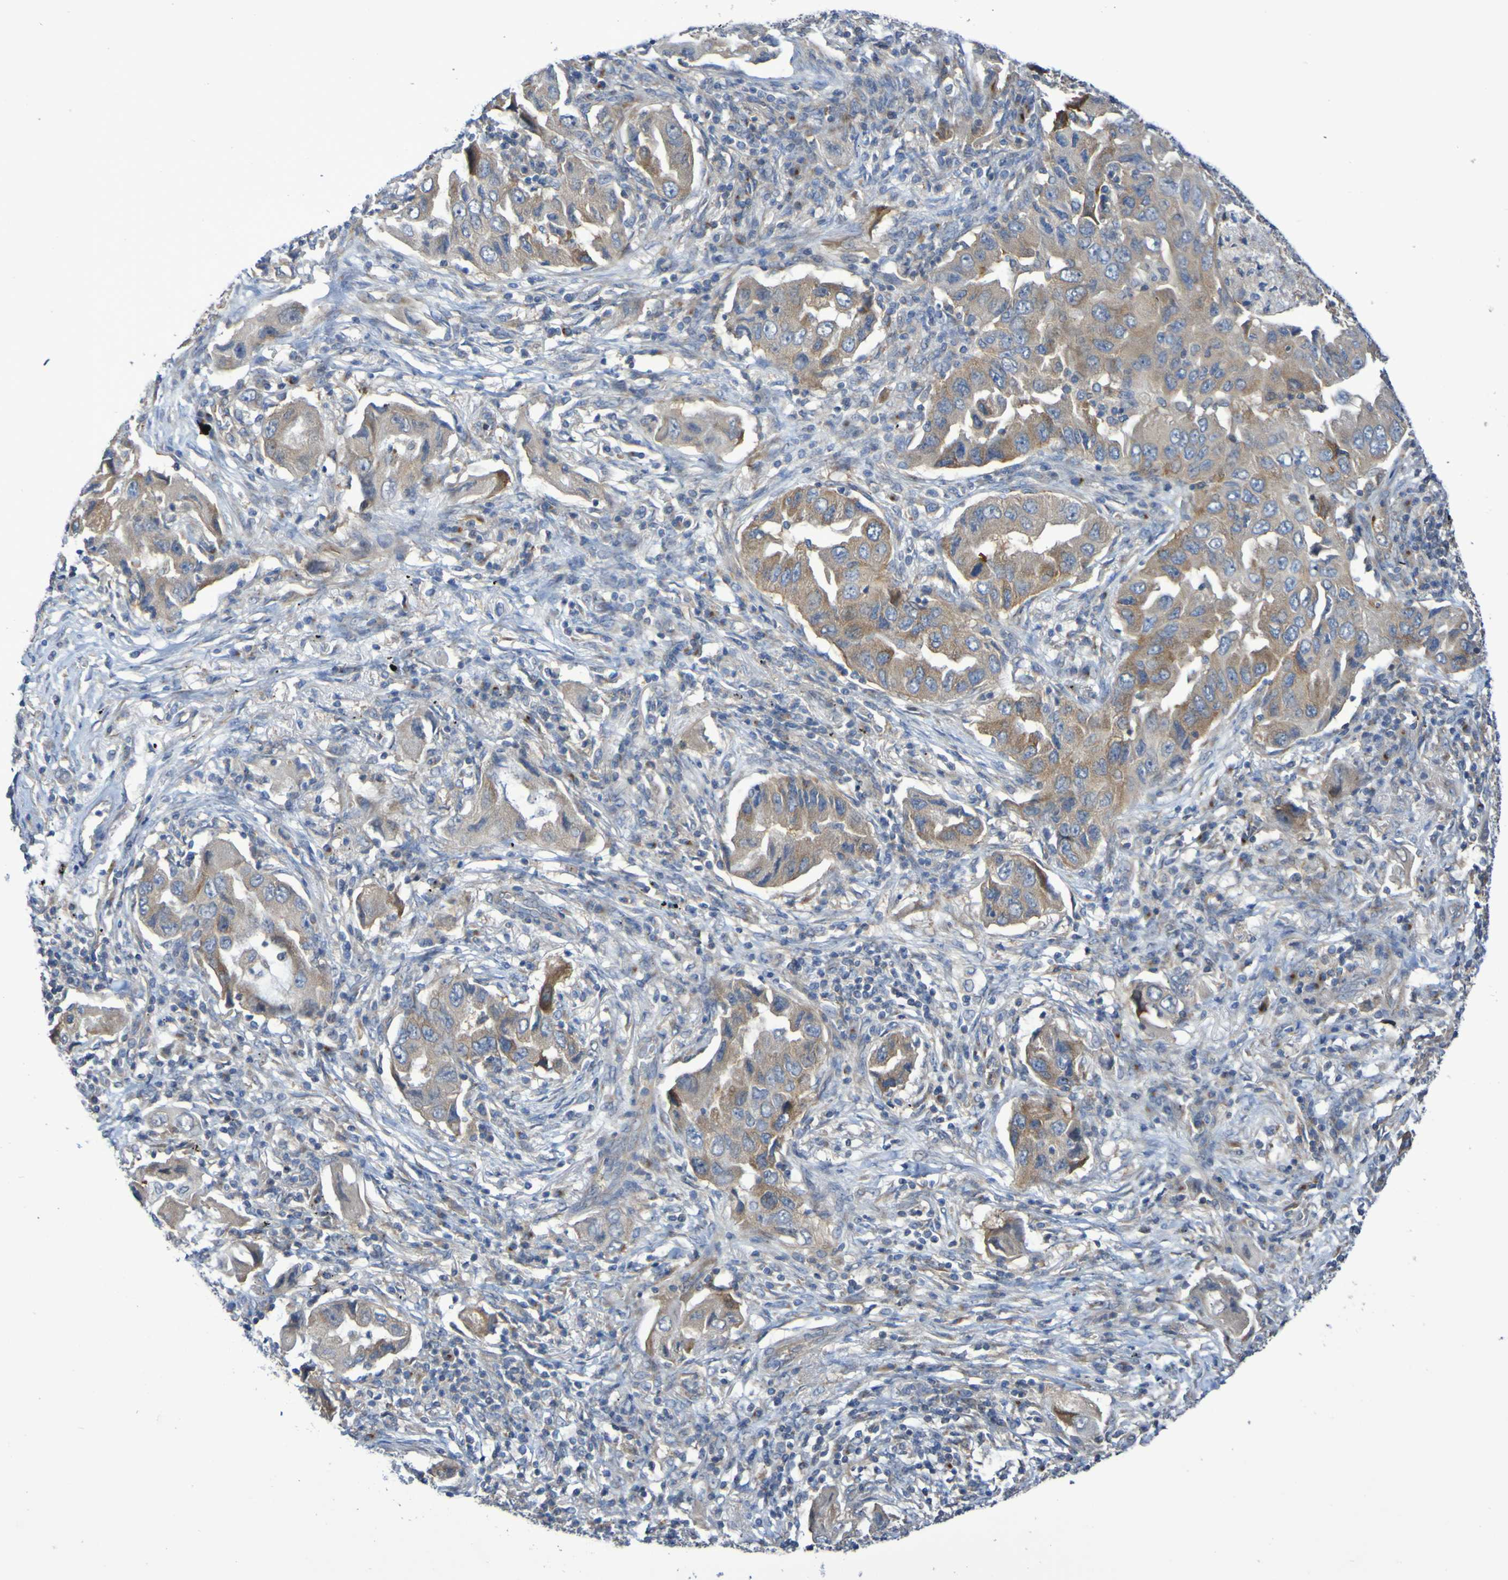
{"staining": {"intensity": "moderate", "quantity": ">75%", "location": "cytoplasmic/membranous"}, "tissue": "lung cancer", "cell_type": "Tumor cells", "image_type": "cancer", "snomed": [{"axis": "morphology", "description": "Adenocarcinoma, NOS"}, {"axis": "topography", "description": "Lung"}], "caption": "Immunohistochemical staining of human adenocarcinoma (lung) demonstrates medium levels of moderate cytoplasmic/membranous protein expression in approximately >75% of tumor cells.", "gene": "LMBRD2", "patient": {"sex": "female", "age": 65}}